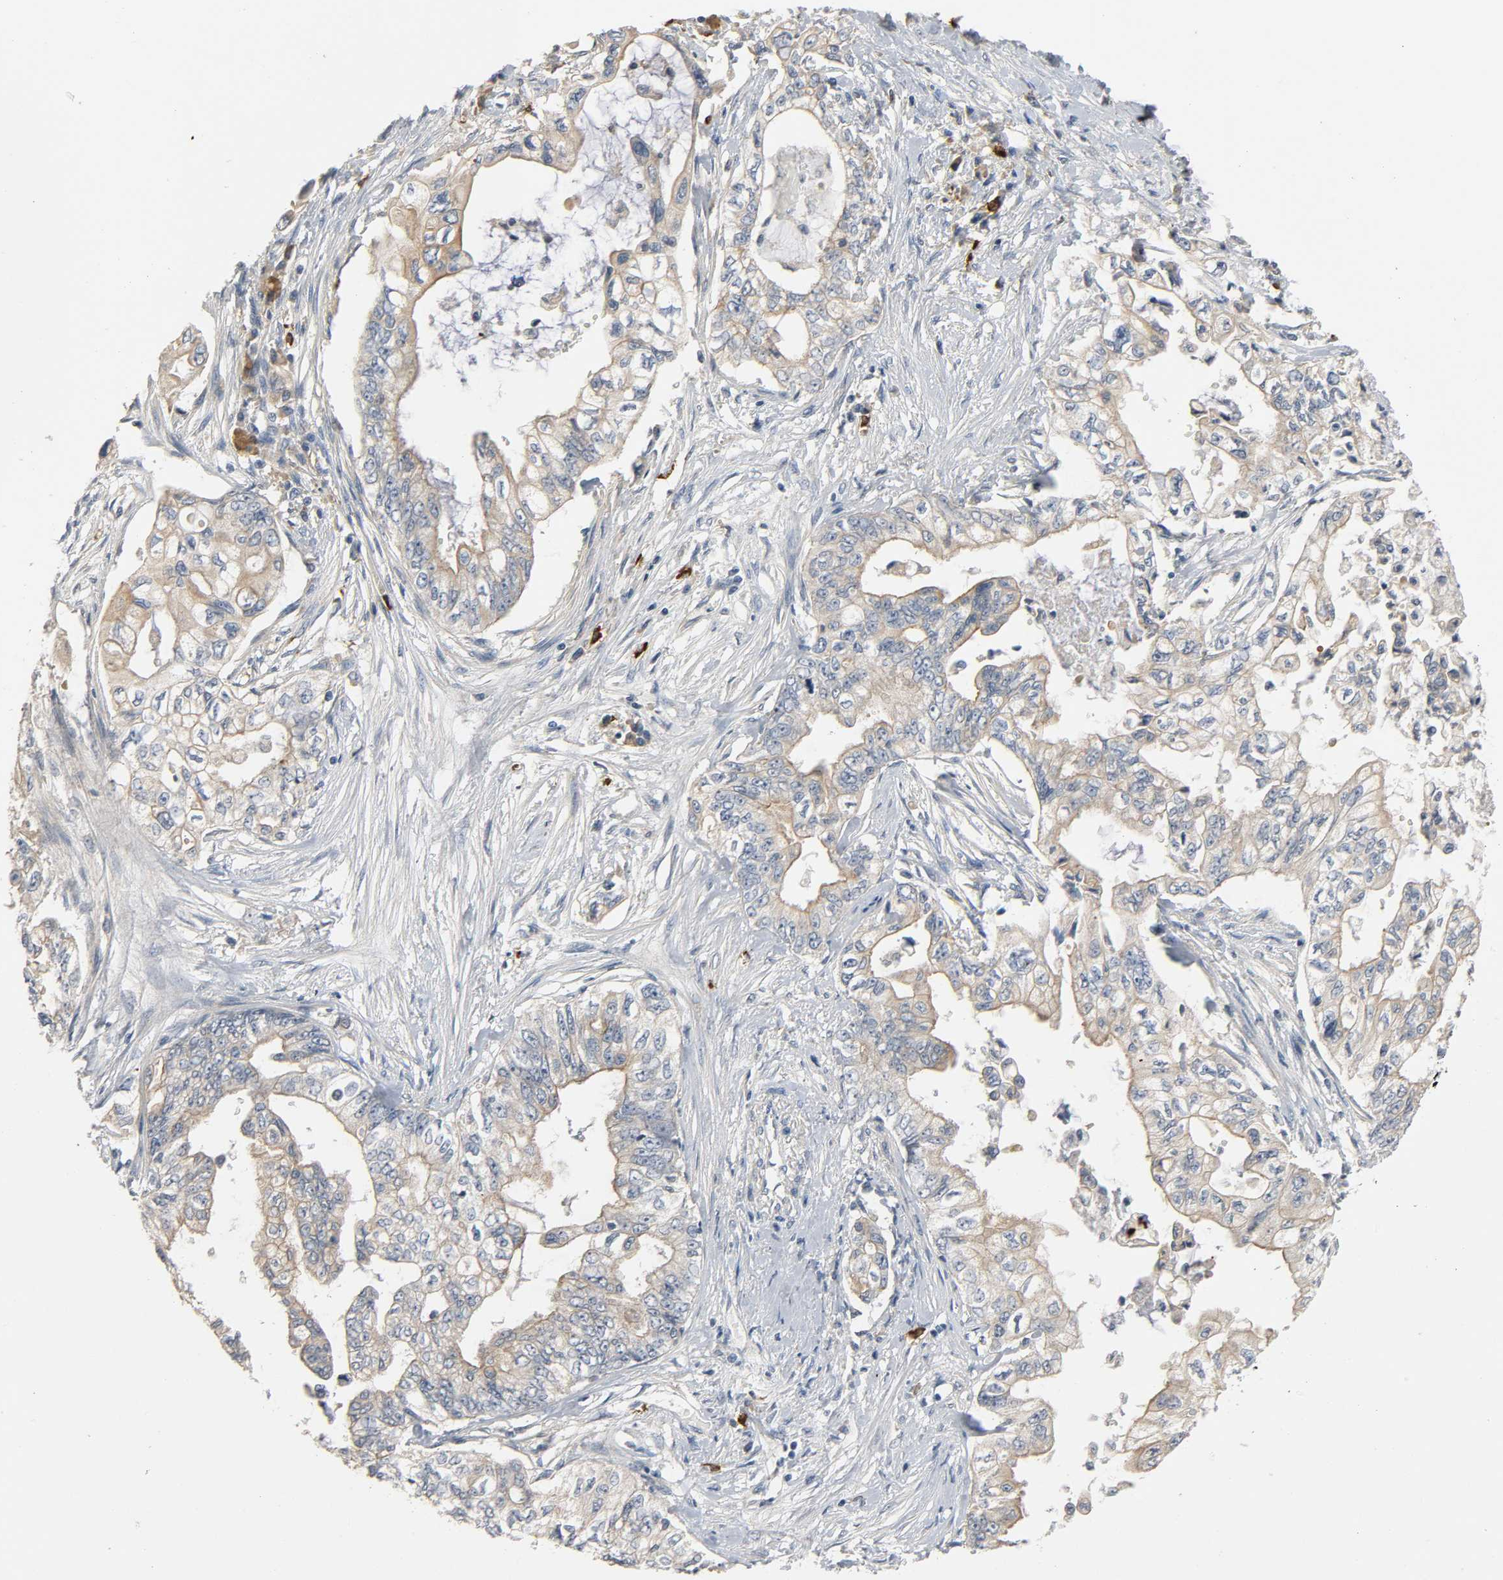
{"staining": {"intensity": "weak", "quantity": ">75%", "location": "cytoplasmic/membranous"}, "tissue": "pancreatic cancer", "cell_type": "Tumor cells", "image_type": "cancer", "snomed": [{"axis": "morphology", "description": "Normal tissue, NOS"}, {"axis": "topography", "description": "Pancreas"}], "caption": "Immunohistochemical staining of human pancreatic cancer displays weak cytoplasmic/membranous protein positivity in approximately >75% of tumor cells.", "gene": "LIMCH1", "patient": {"sex": "male", "age": 42}}